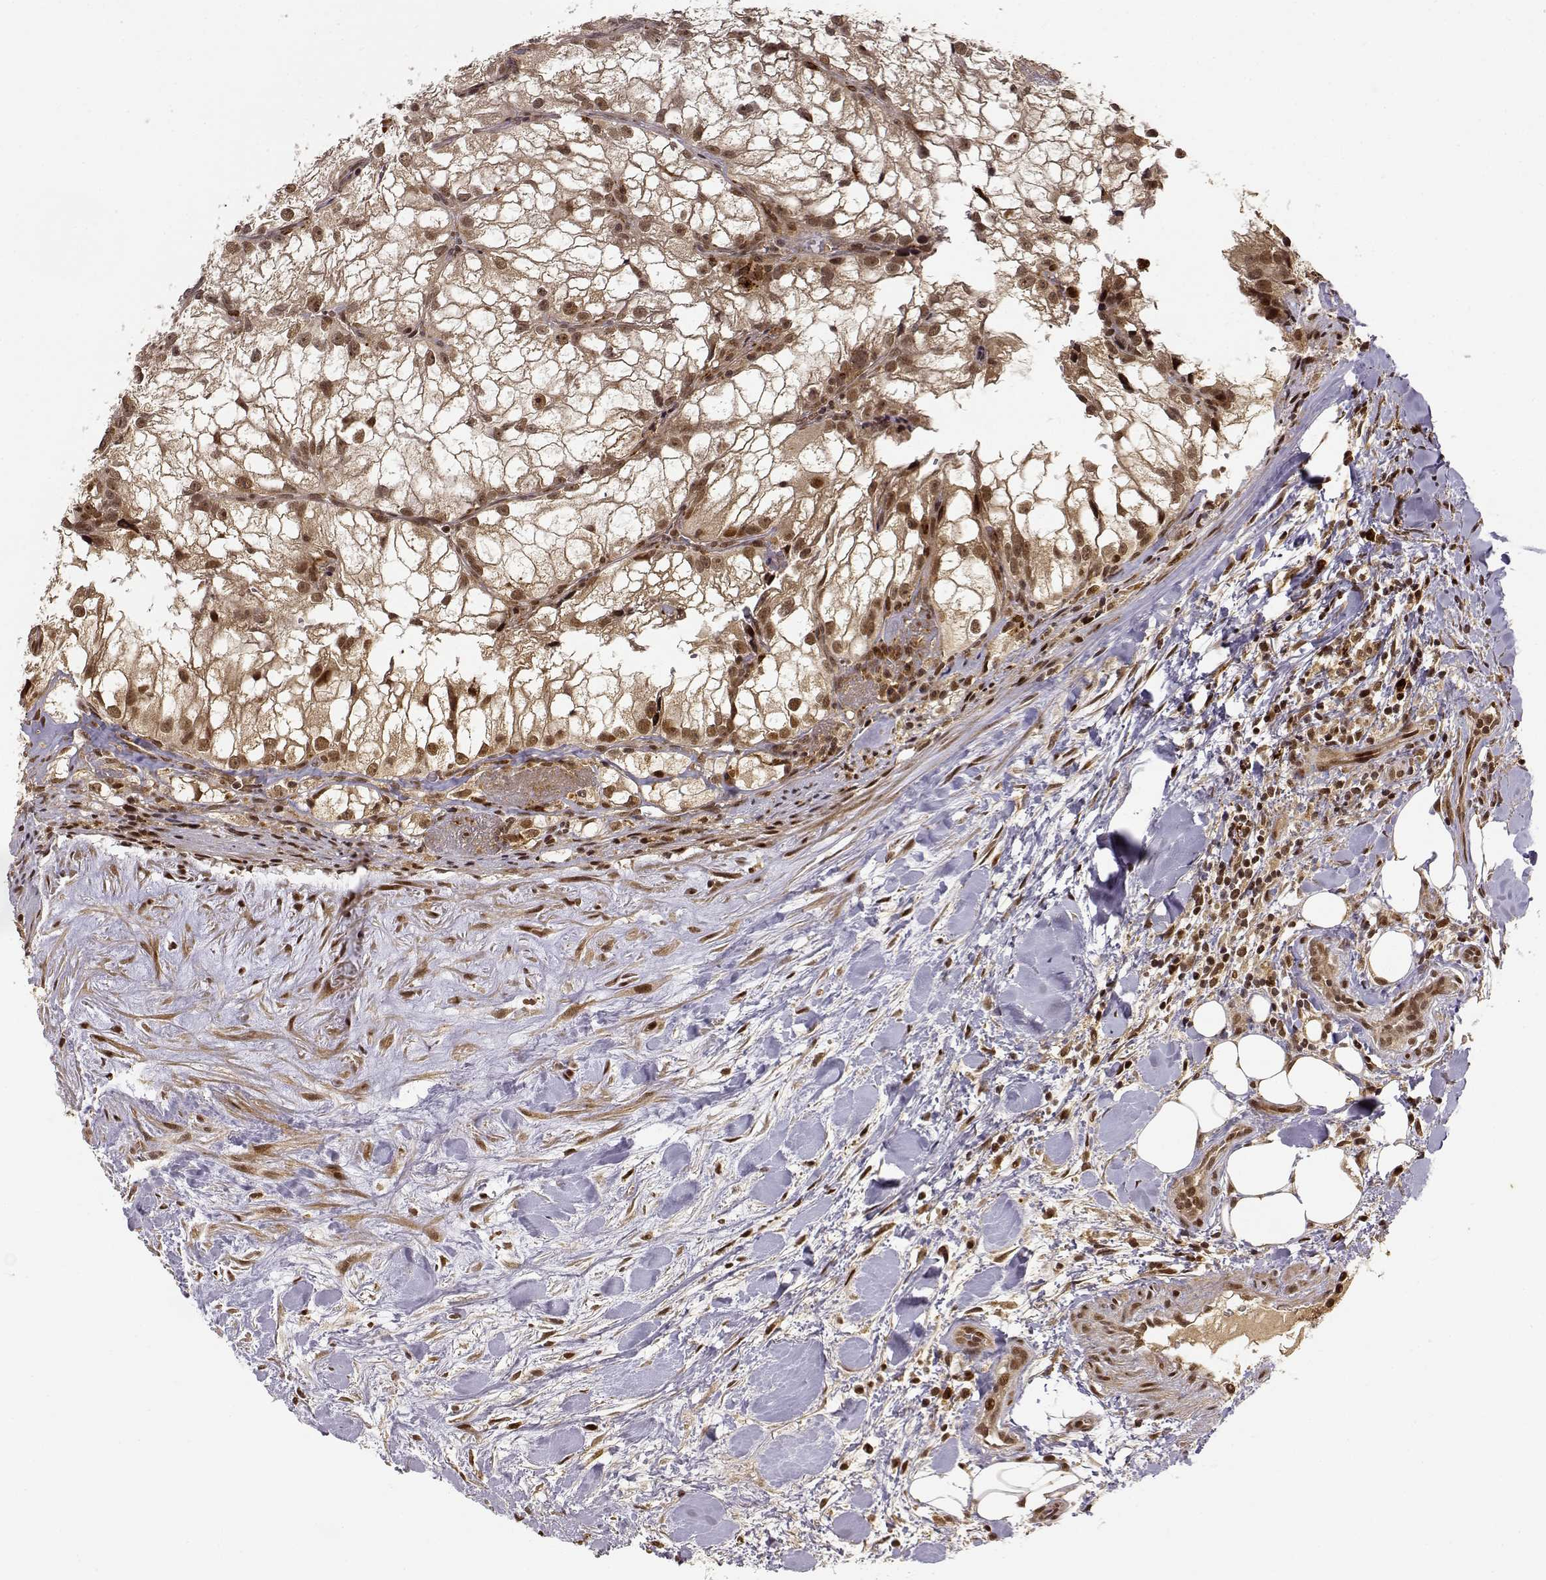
{"staining": {"intensity": "moderate", "quantity": ">75%", "location": "cytoplasmic/membranous,nuclear"}, "tissue": "renal cancer", "cell_type": "Tumor cells", "image_type": "cancer", "snomed": [{"axis": "morphology", "description": "Adenocarcinoma, NOS"}, {"axis": "topography", "description": "Kidney"}], "caption": "Approximately >75% of tumor cells in human renal cancer (adenocarcinoma) display moderate cytoplasmic/membranous and nuclear protein positivity as visualized by brown immunohistochemical staining.", "gene": "MAEA", "patient": {"sex": "male", "age": 59}}